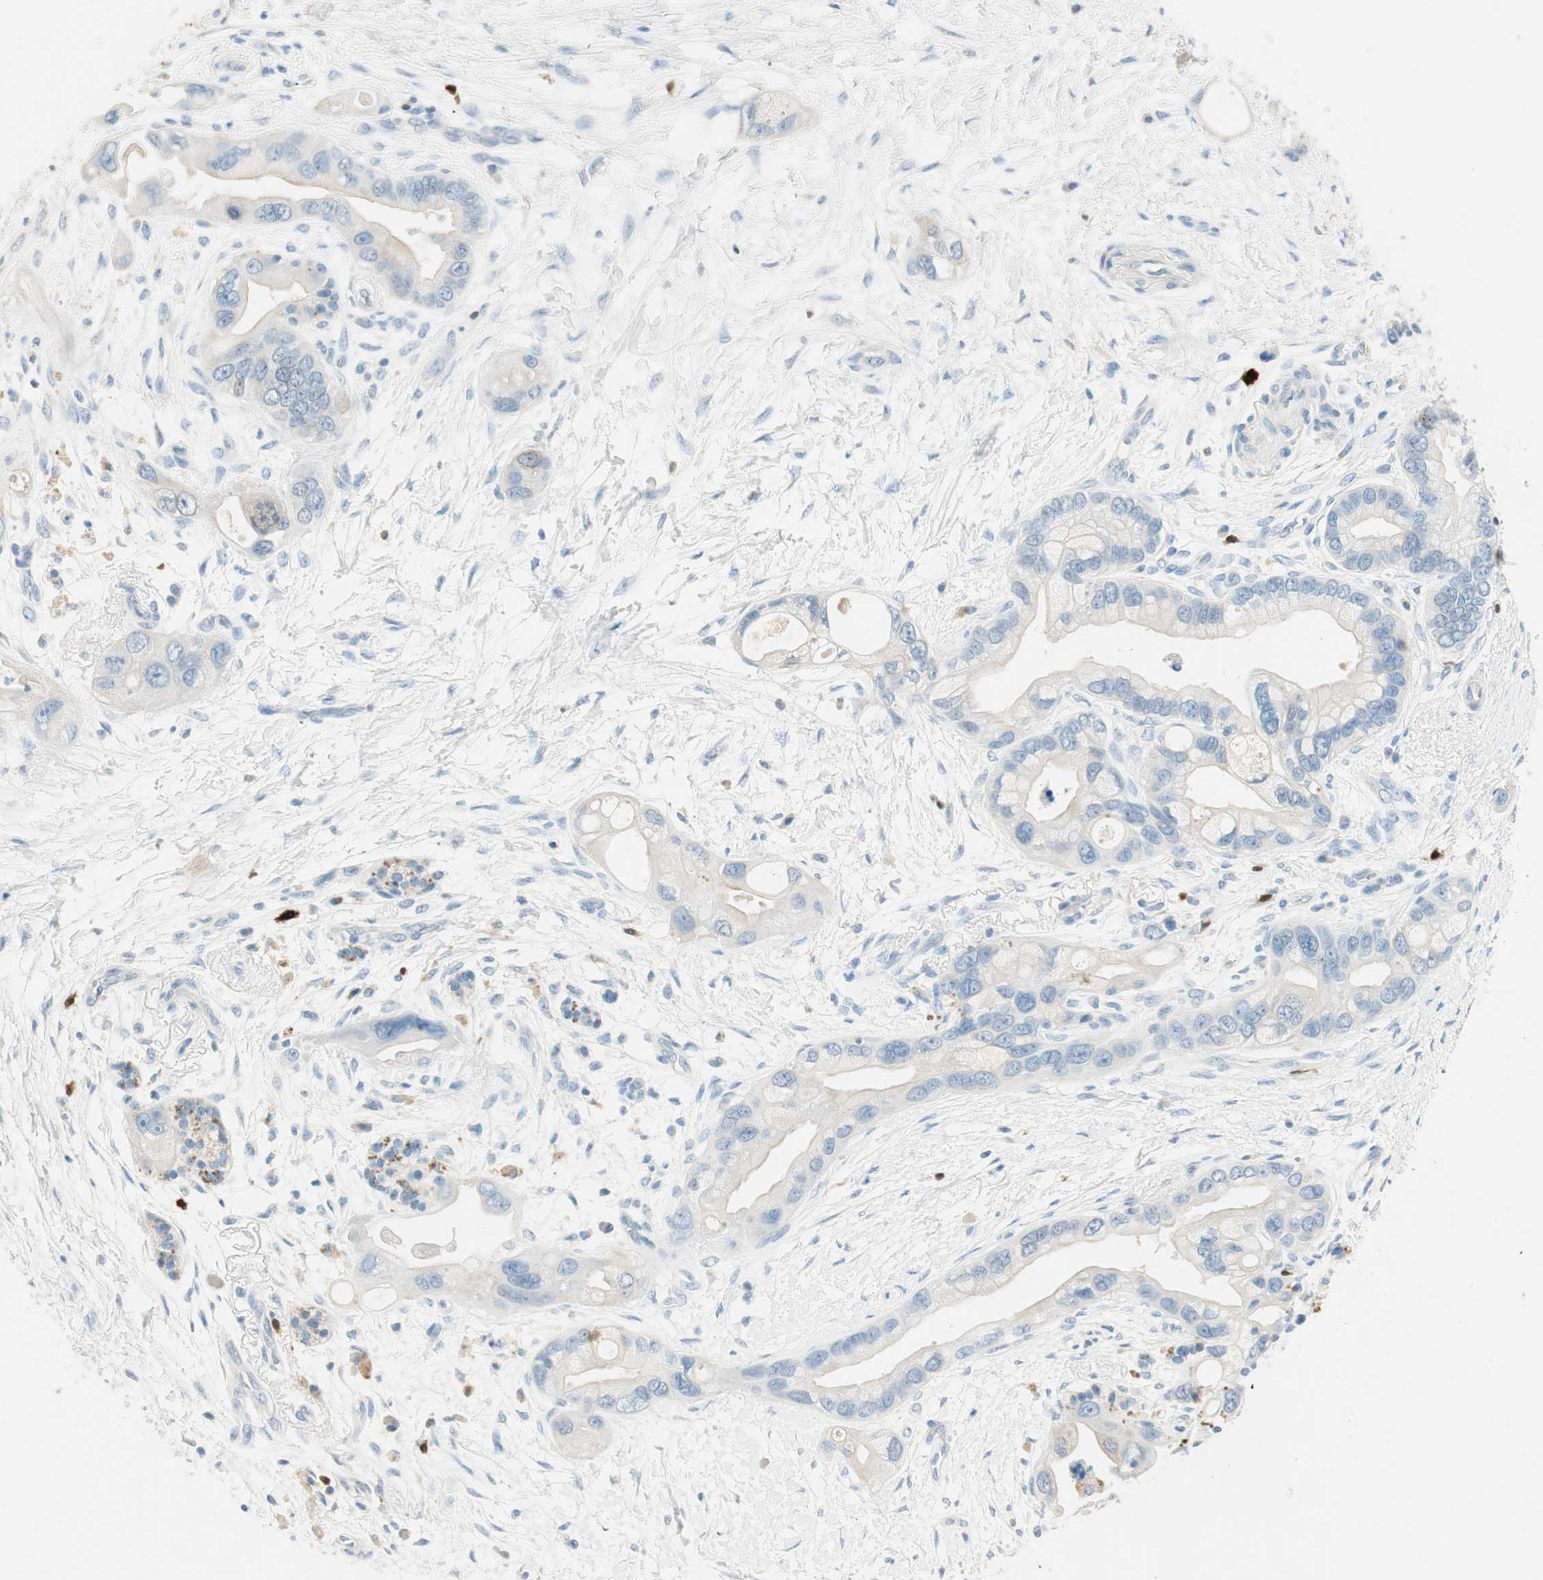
{"staining": {"intensity": "weak", "quantity": "25%-75%", "location": "cytoplasmic/membranous"}, "tissue": "pancreatic cancer", "cell_type": "Tumor cells", "image_type": "cancer", "snomed": [{"axis": "morphology", "description": "Adenocarcinoma, NOS"}, {"axis": "topography", "description": "Pancreas"}], "caption": "Weak cytoplasmic/membranous protein staining is present in about 25%-75% of tumor cells in pancreatic adenocarcinoma.", "gene": "HPGD", "patient": {"sex": "female", "age": 77}}